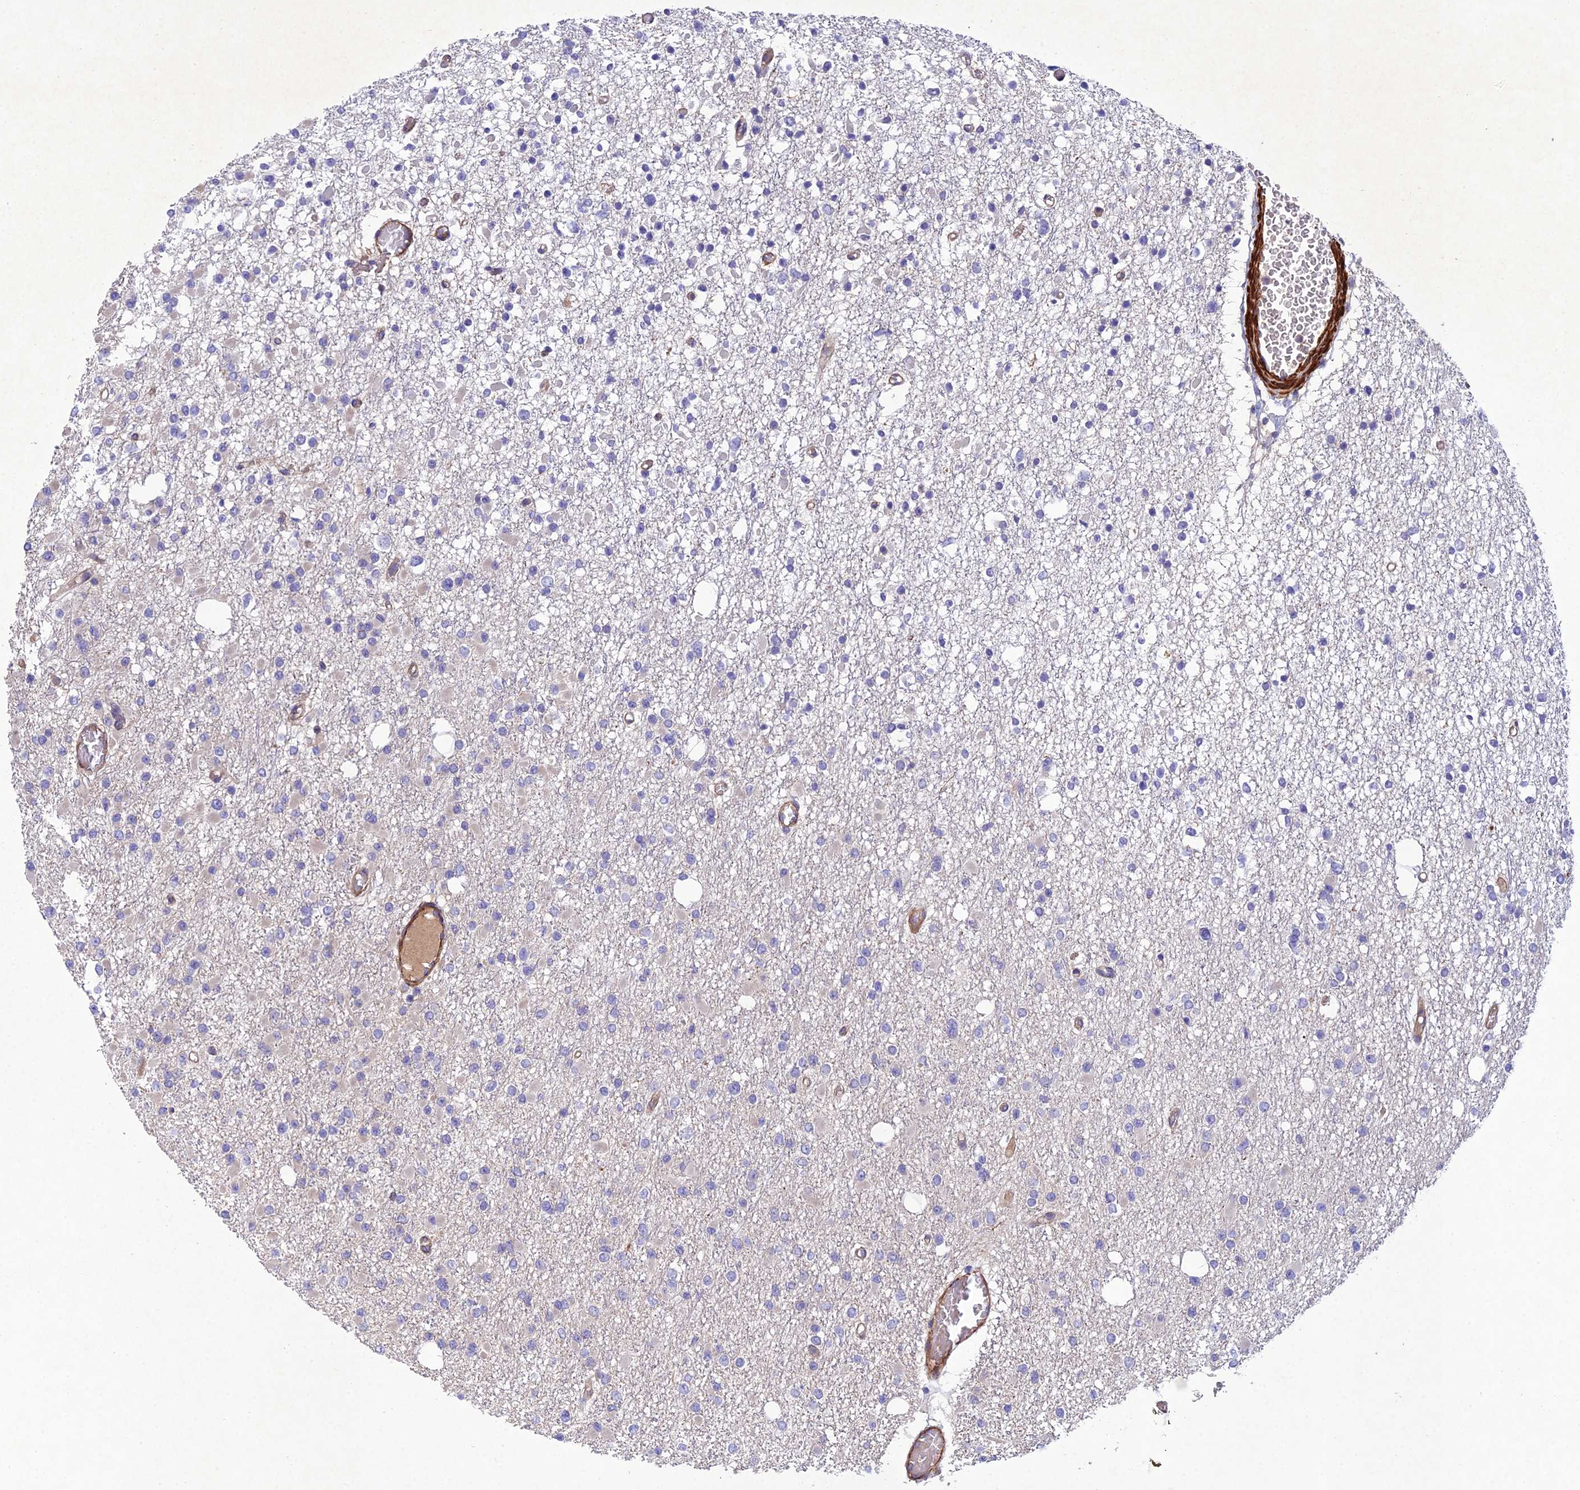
{"staining": {"intensity": "negative", "quantity": "none", "location": "none"}, "tissue": "glioma", "cell_type": "Tumor cells", "image_type": "cancer", "snomed": [{"axis": "morphology", "description": "Glioma, malignant, Low grade"}, {"axis": "topography", "description": "Brain"}], "caption": "Tumor cells show no significant protein expression in glioma.", "gene": "RALGAPA2", "patient": {"sex": "female", "age": 22}}